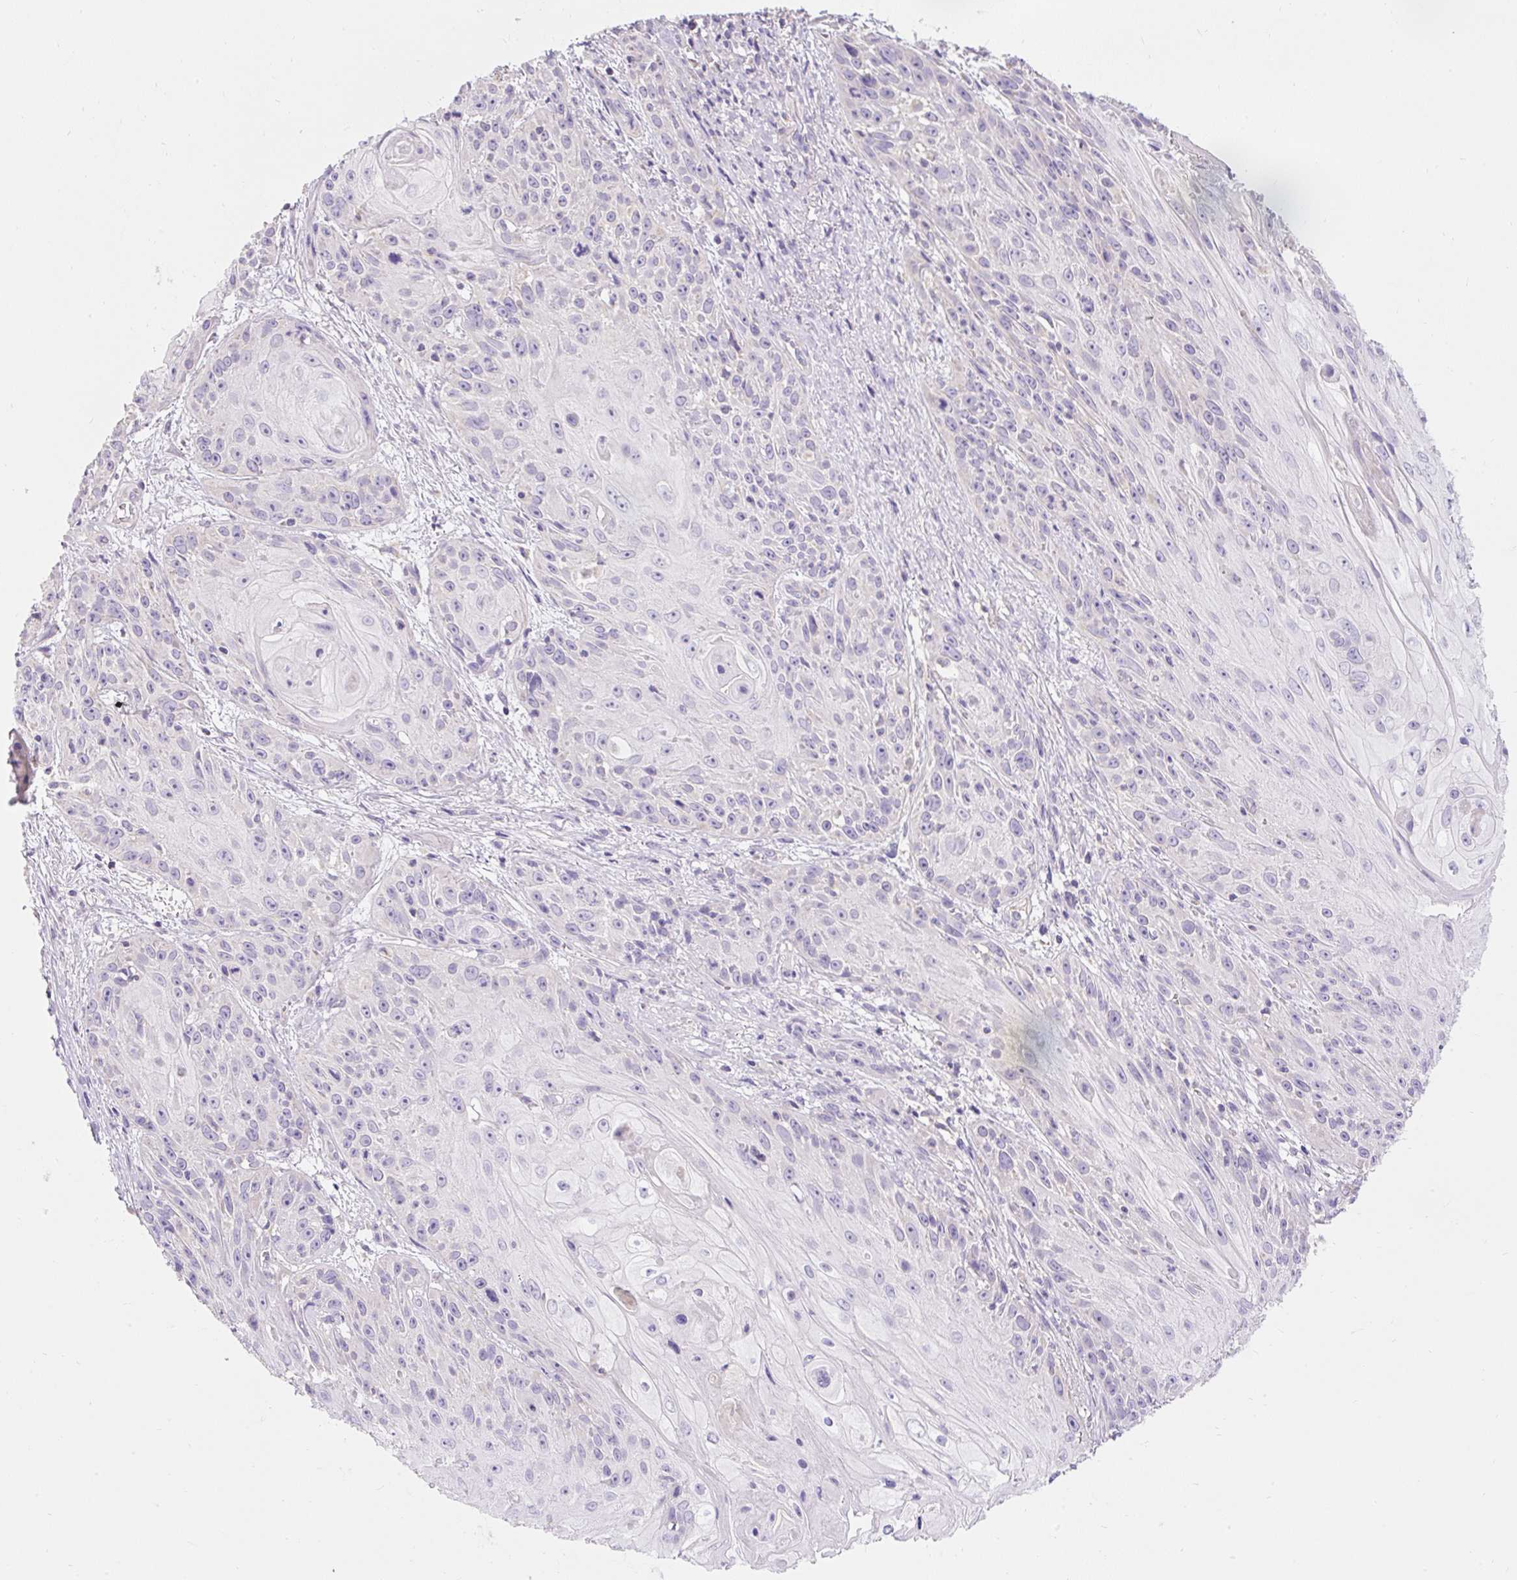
{"staining": {"intensity": "negative", "quantity": "none", "location": "none"}, "tissue": "skin cancer", "cell_type": "Tumor cells", "image_type": "cancer", "snomed": [{"axis": "morphology", "description": "Squamous cell carcinoma, NOS"}, {"axis": "topography", "description": "Skin"}, {"axis": "topography", "description": "Vulva"}], "caption": "Micrograph shows no significant protein expression in tumor cells of skin cancer.", "gene": "PMAIP1", "patient": {"sex": "female", "age": 76}}